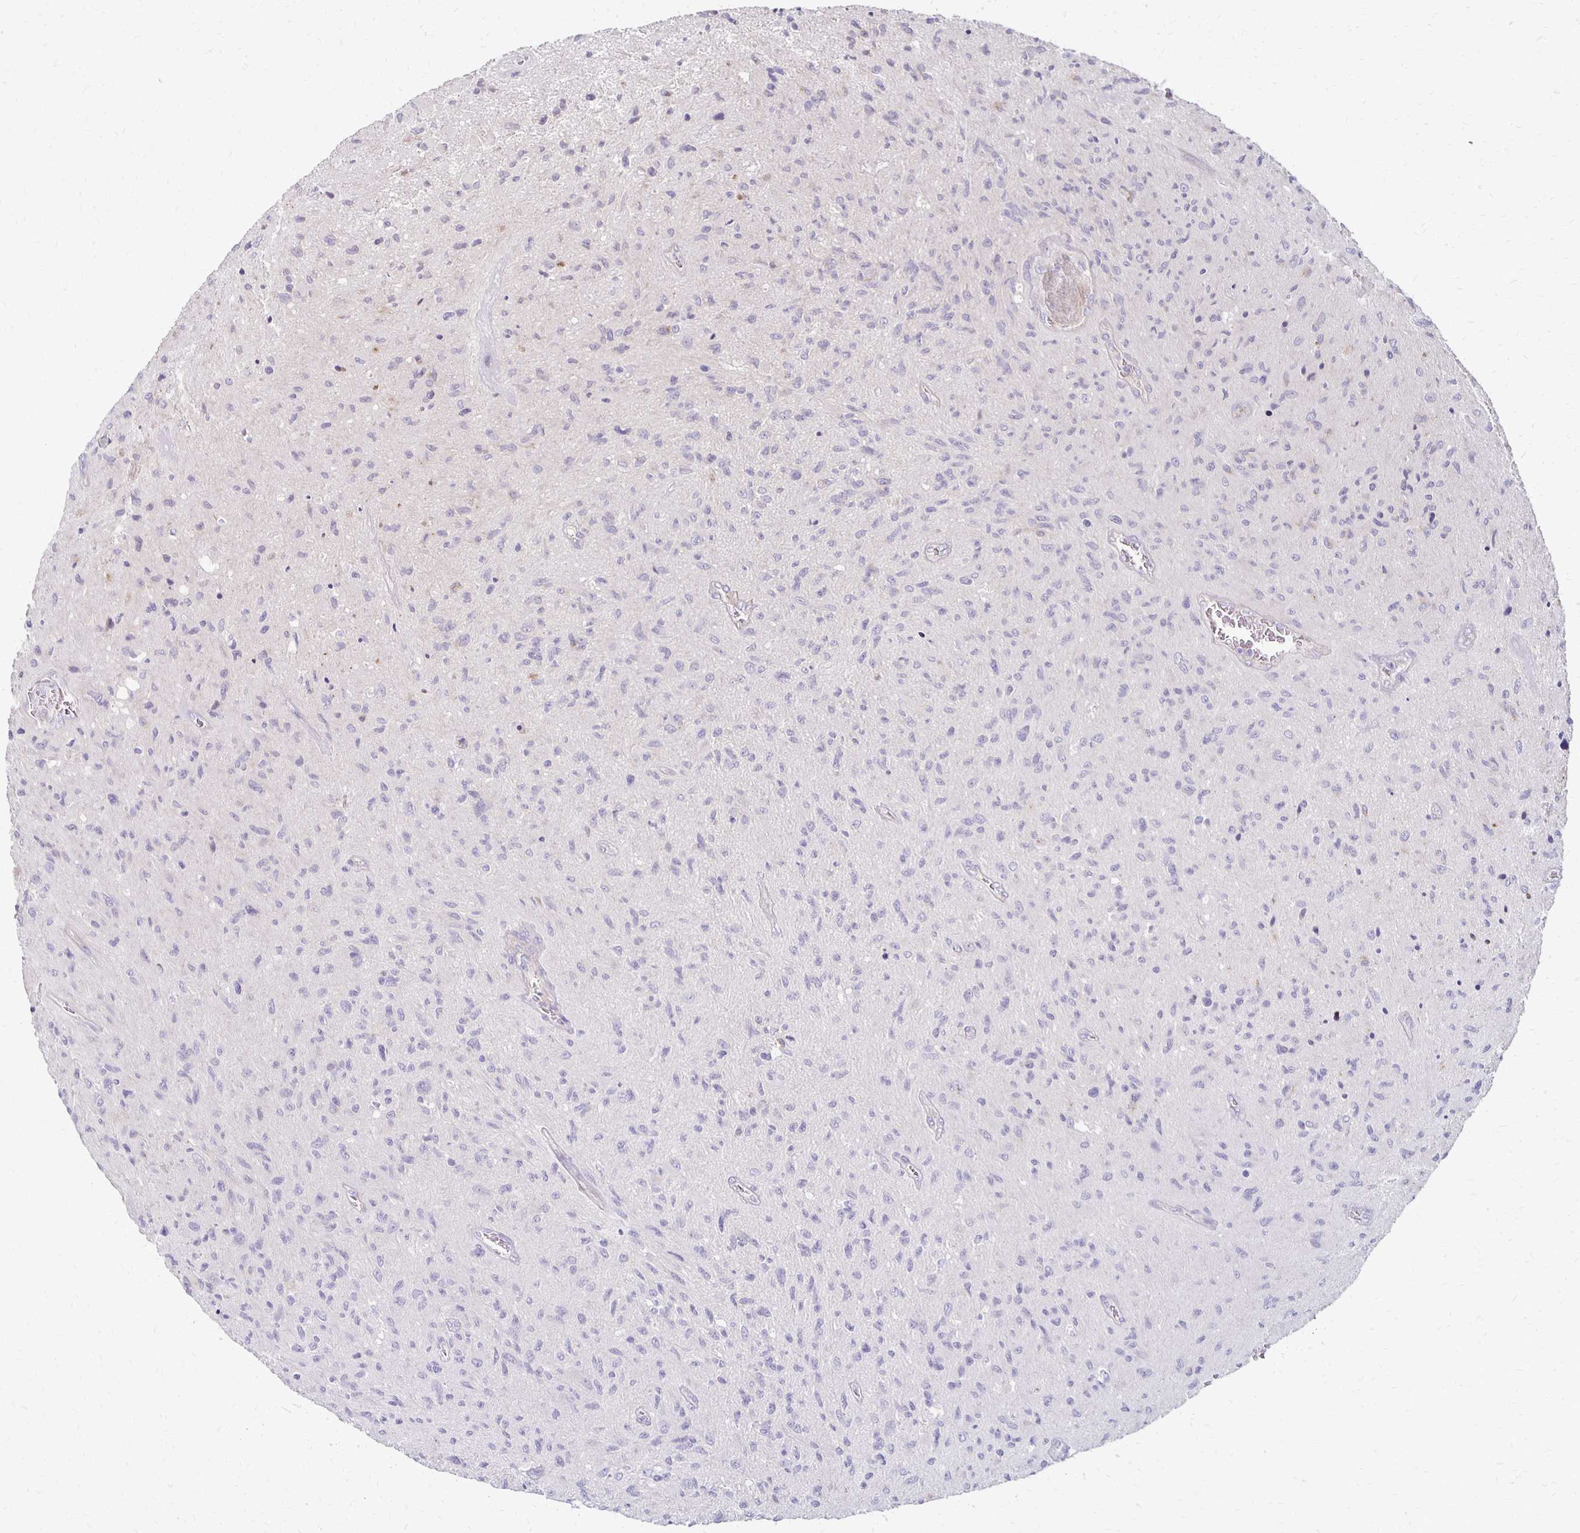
{"staining": {"intensity": "negative", "quantity": "none", "location": "none"}, "tissue": "glioma", "cell_type": "Tumor cells", "image_type": "cancer", "snomed": [{"axis": "morphology", "description": "Glioma, malignant, High grade"}, {"axis": "topography", "description": "Brain"}], "caption": "There is no significant staining in tumor cells of malignant glioma (high-grade).", "gene": "KATNBL1", "patient": {"sex": "male", "age": 54}}